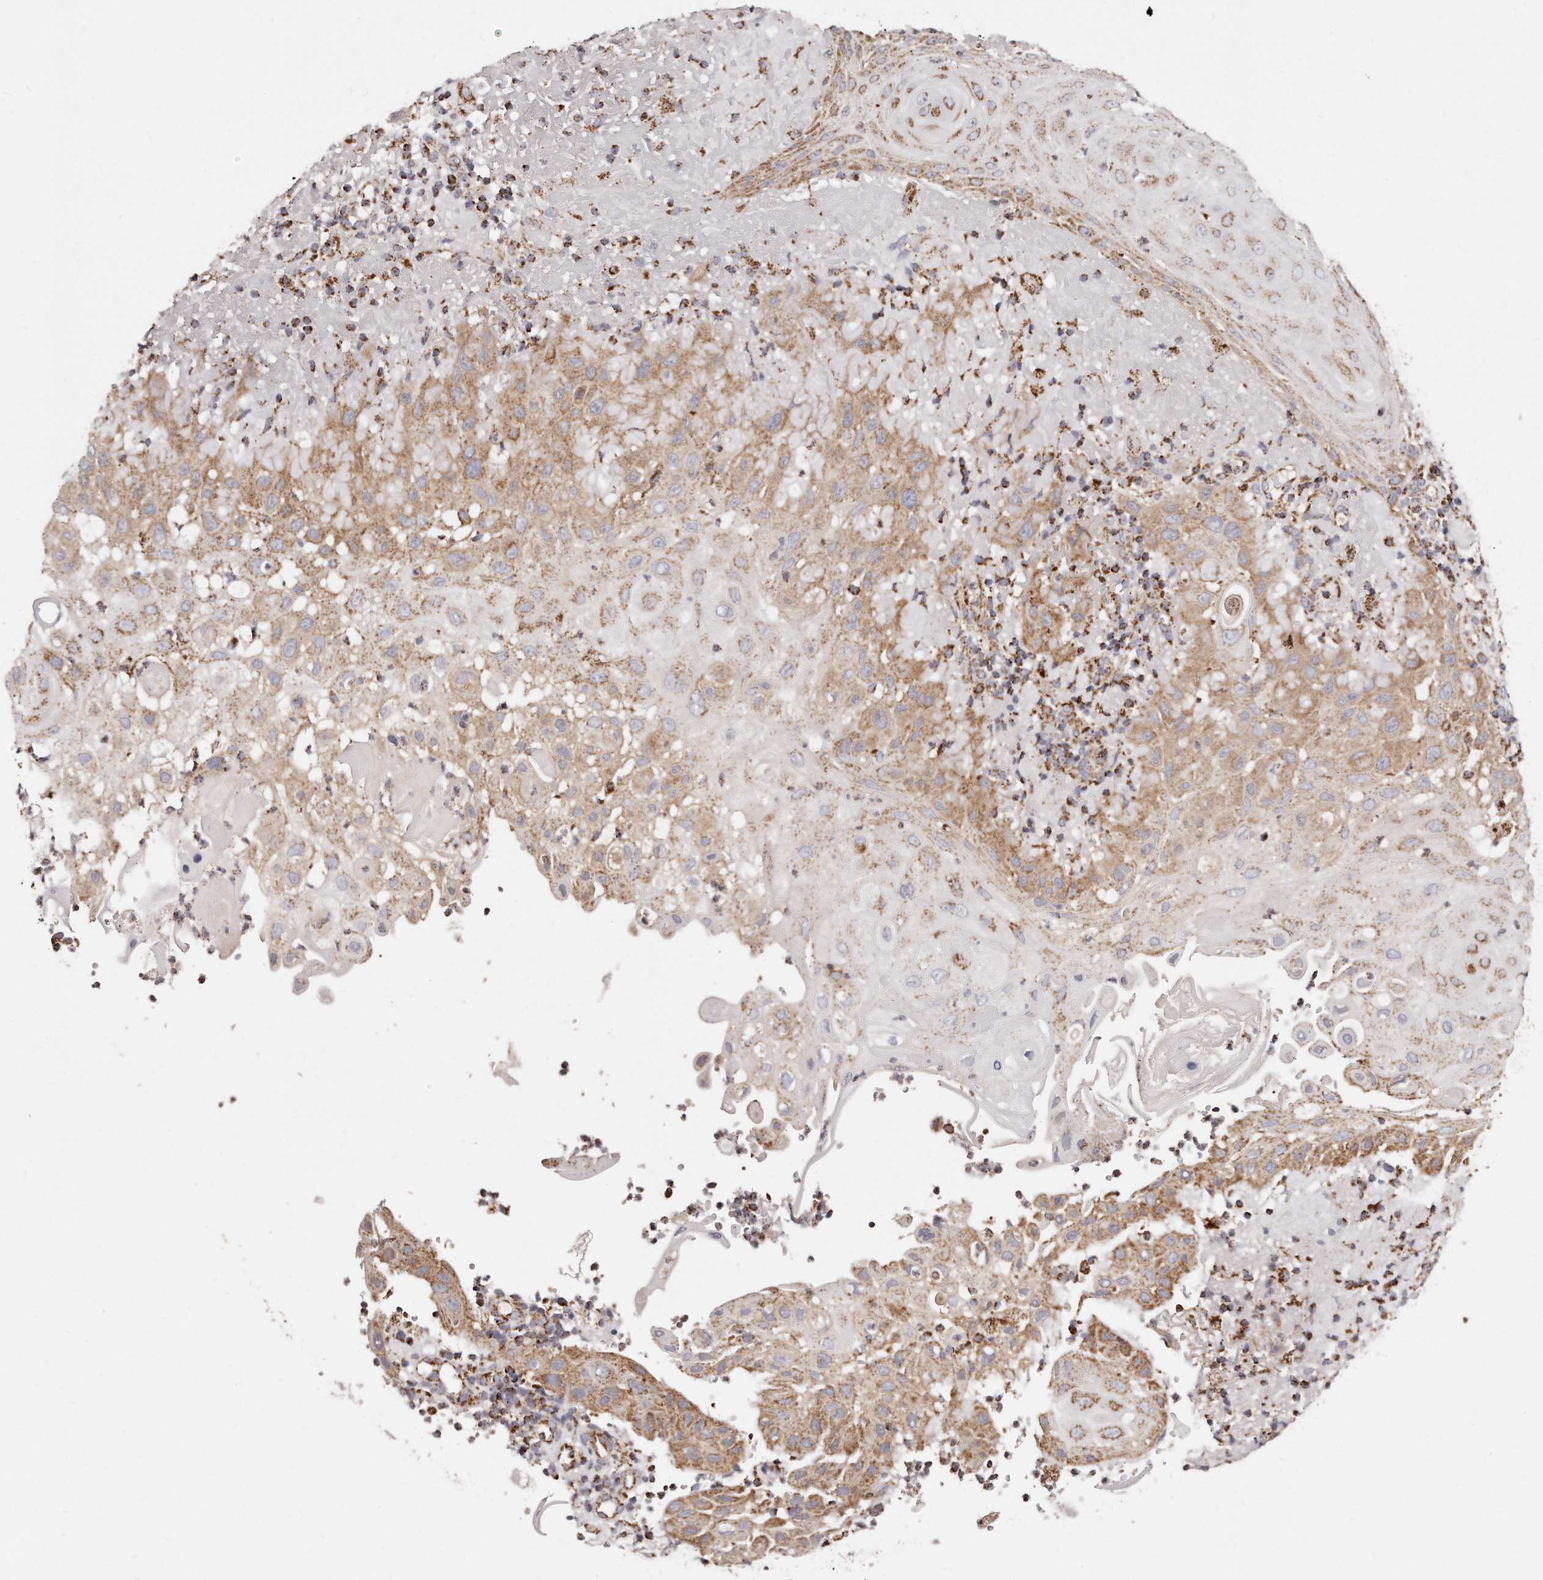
{"staining": {"intensity": "moderate", "quantity": ">75%", "location": "cytoplasmic/membranous"}, "tissue": "skin cancer", "cell_type": "Tumor cells", "image_type": "cancer", "snomed": [{"axis": "morphology", "description": "Normal tissue, NOS"}, {"axis": "morphology", "description": "Squamous cell carcinoma, NOS"}, {"axis": "topography", "description": "Skin"}], "caption": "An image of squamous cell carcinoma (skin) stained for a protein shows moderate cytoplasmic/membranous brown staining in tumor cells. The staining is performed using DAB brown chromogen to label protein expression. The nuclei are counter-stained blue using hematoxylin.", "gene": "RTKN", "patient": {"sex": "female", "age": 96}}